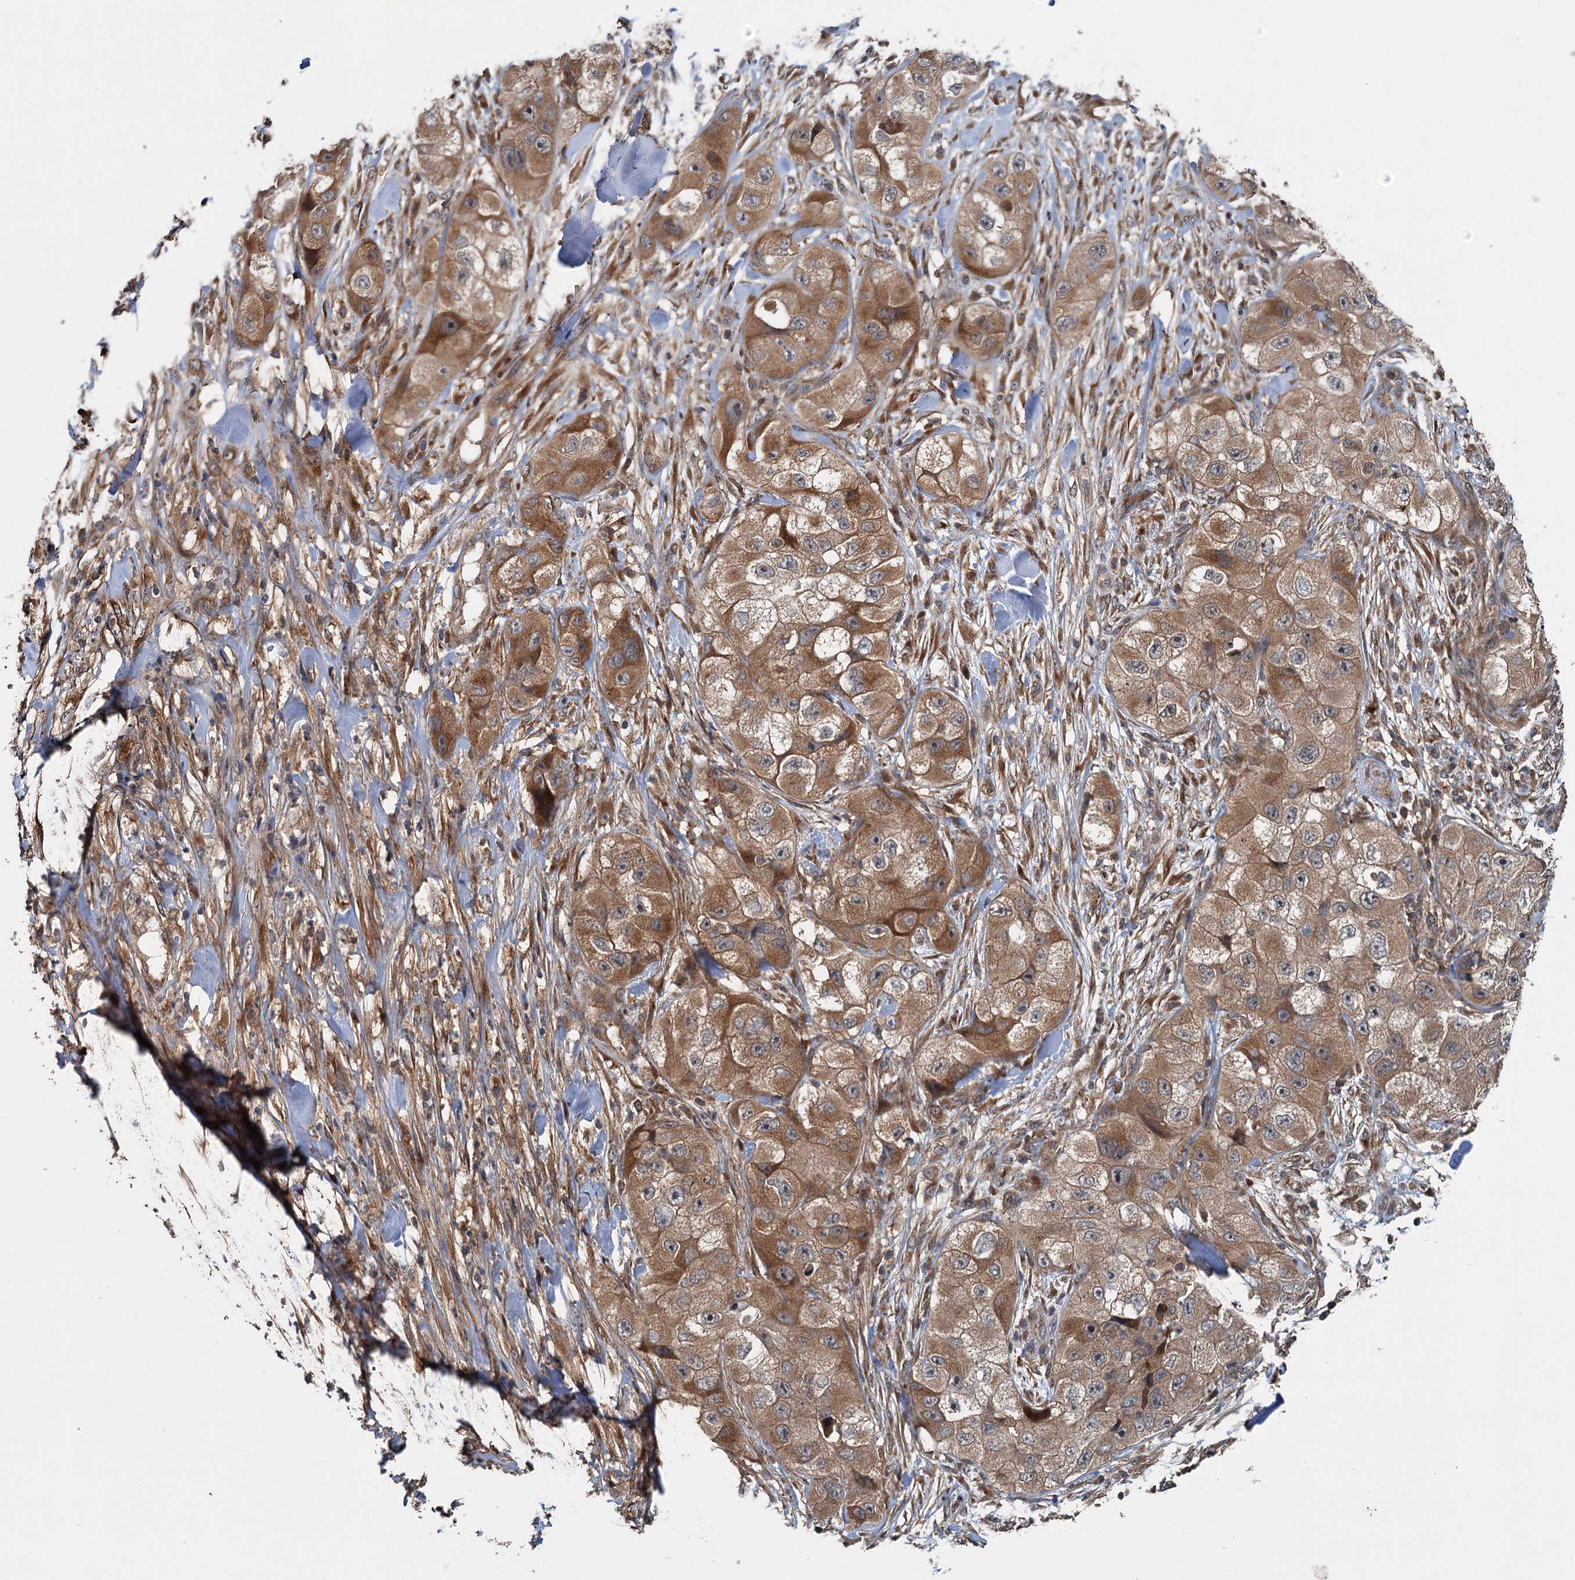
{"staining": {"intensity": "moderate", "quantity": ">75%", "location": "cytoplasmic/membranous"}, "tissue": "skin cancer", "cell_type": "Tumor cells", "image_type": "cancer", "snomed": [{"axis": "morphology", "description": "Squamous cell carcinoma, NOS"}, {"axis": "topography", "description": "Skin"}, {"axis": "topography", "description": "Subcutis"}], "caption": "High-magnification brightfield microscopy of squamous cell carcinoma (skin) stained with DAB (brown) and counterstained with hematoxylin (blue). tumor cells exhibit moderate cytoplasmic/membranous staining is present in about>75% of cells.", "gene": "TEDC1", "patient": {"sex": "male", "age": 73}}